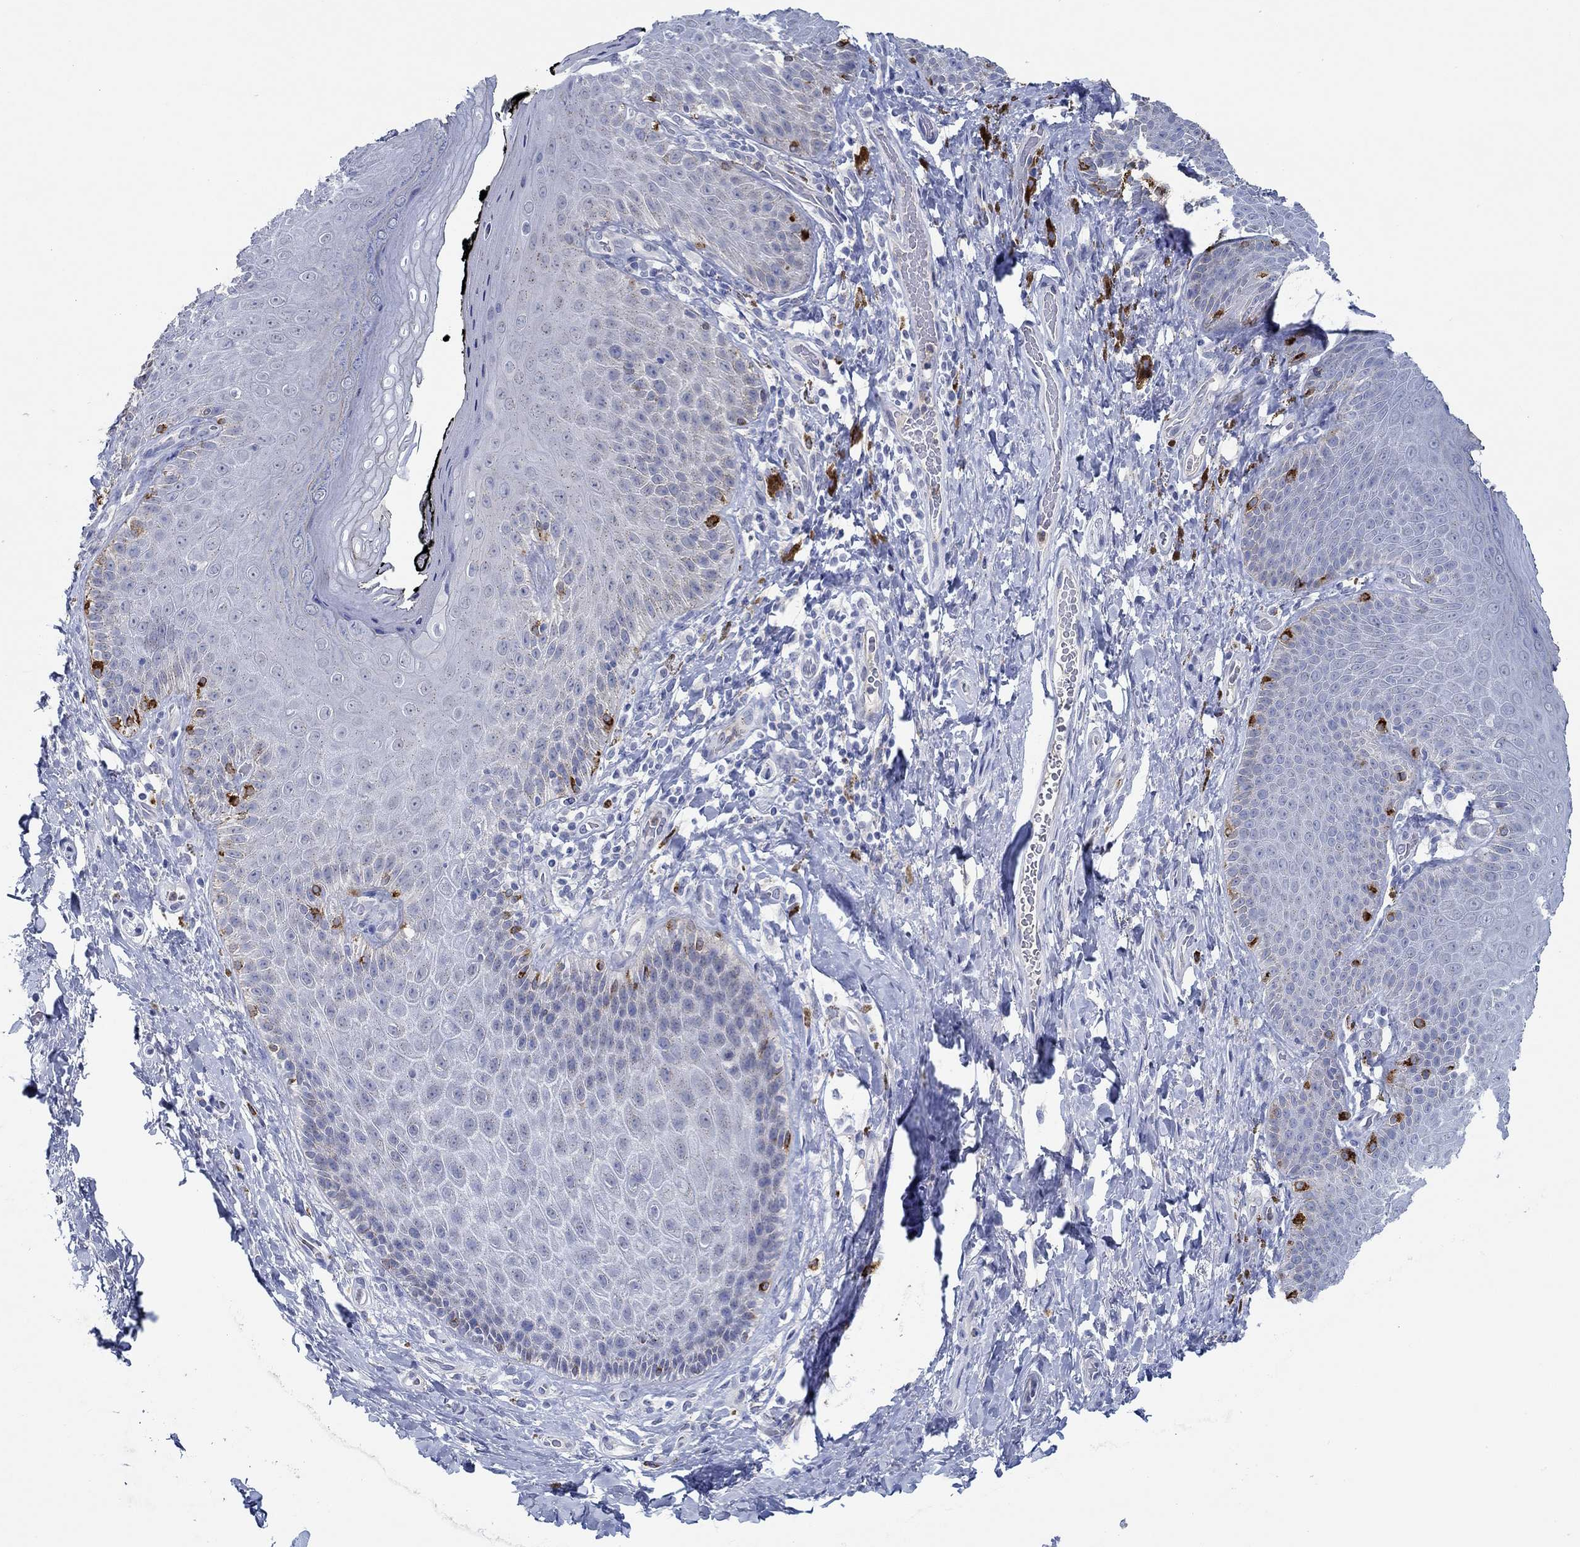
{"staining": {"intensity": "negative", "quantity": "none", "location": "none"}, "tissue": "skin", "cell_type": "Epidermal cells", "image_type": "normal", "snomed": [{"axis": "morphology", "description": "Normal tissue, NOS"}, {"axis": "topography", "description": "Skeletal muscle"}, {"axis": "topography", "description": "Anal"}, {"axis": "topography", "description": "Peripheral nerve tissue"}], "caption": "High power microscopy micrograph of an immunohistochemistry (IHC) micrograph of normal skin, revealing no significant positivity in epidermal cells.", "gene": "CPM", "patient": {"sex": "male", "age": 53}}